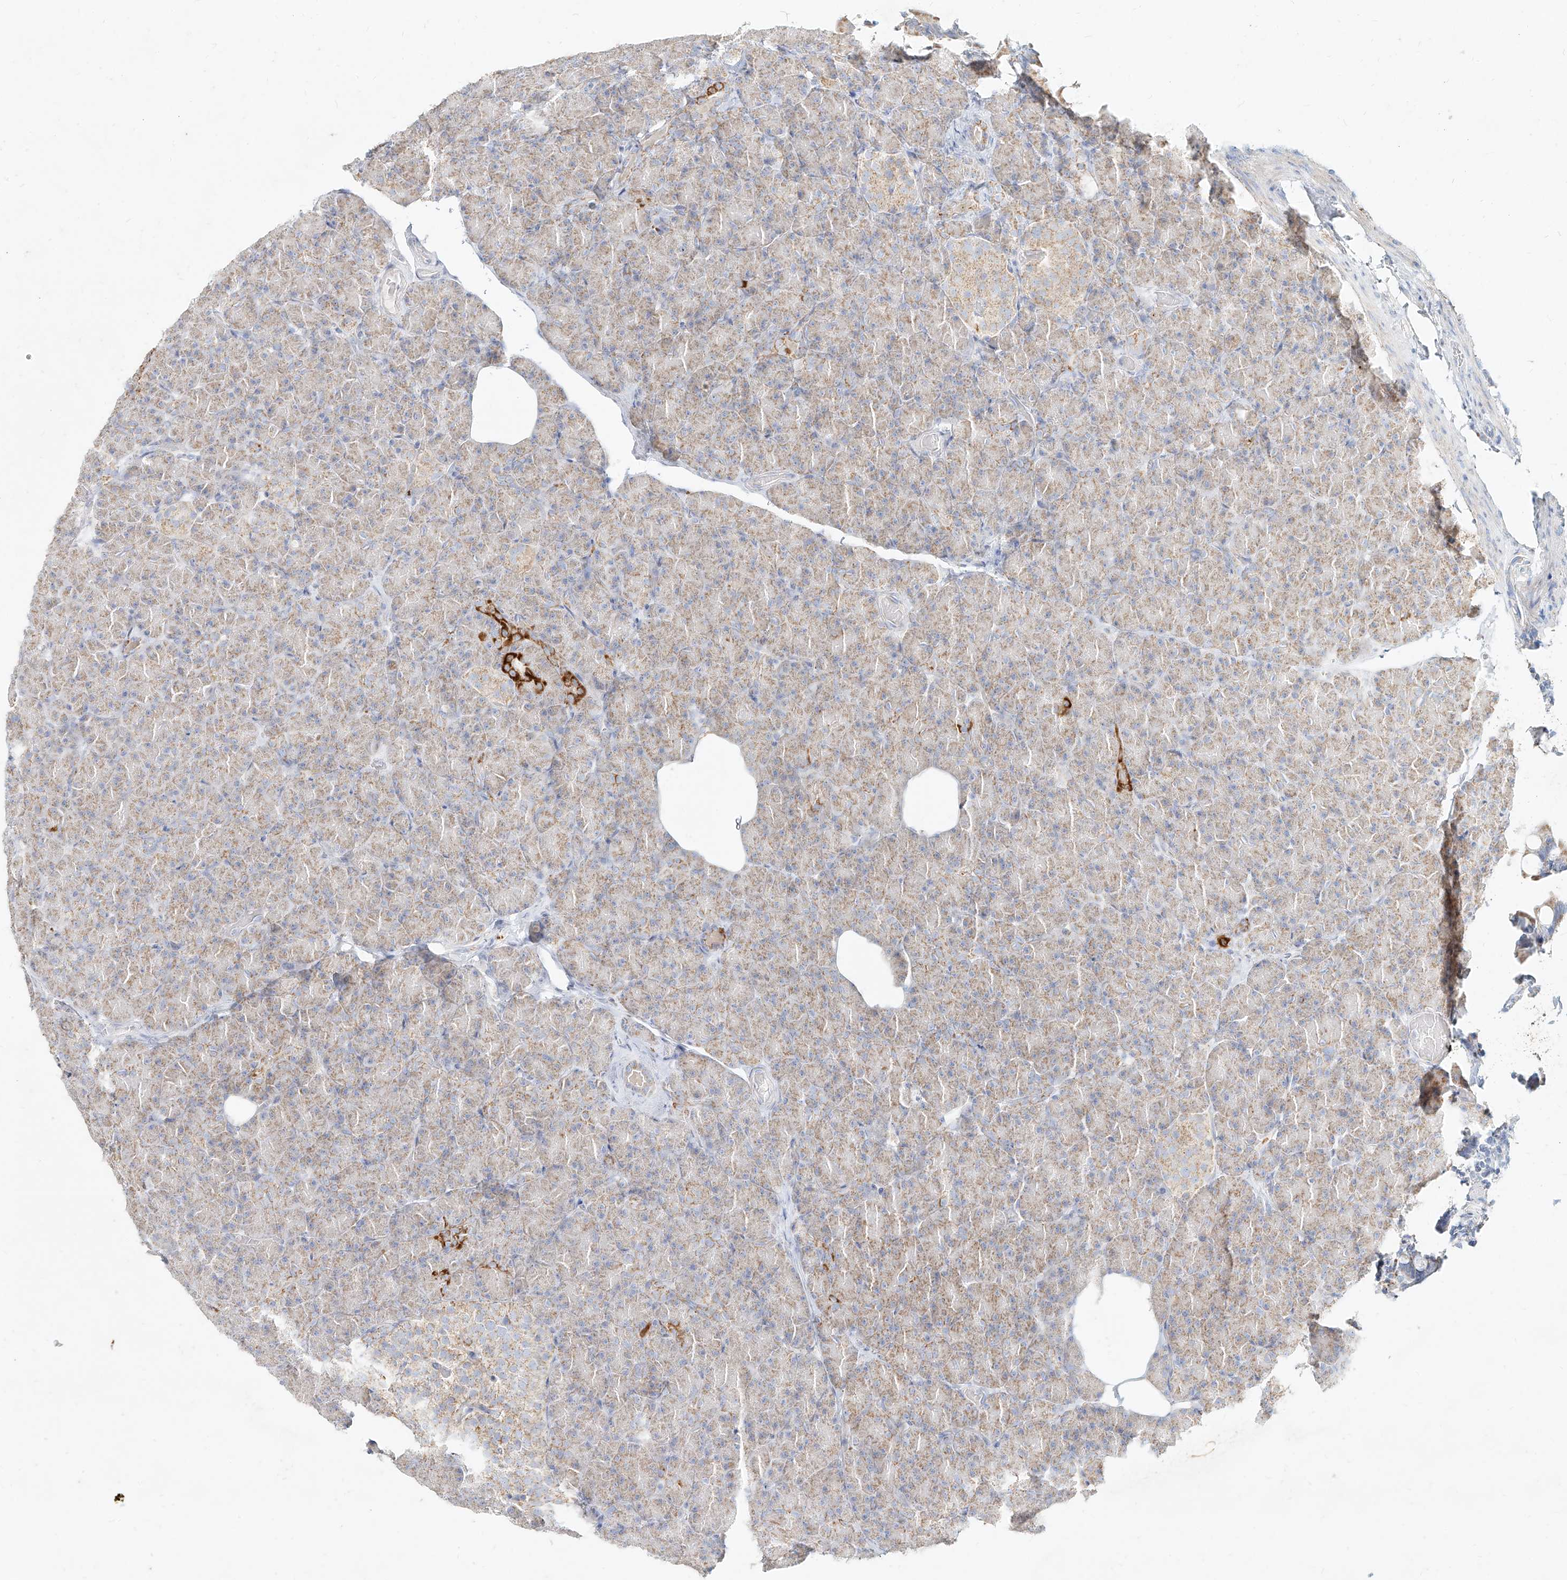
{"staining": {"intensity": "strong", "quantity": "<25%", "location": "cytoplasmic/membranous"}, "tissue": "pancreas", "cell_type": "Exocrine glandular cells", "image_type": "normal", "snomed": [{"axis": "morphology", "description": "Normal tissue, NOS"}, {"axis": "topography", "description": "Pancreas"}], "caption": "Immunohistochemistry micrograph of benign pancreas stained for a protein (brown), which exhibits medium levels of strong cytoplasmic/membranous expression in about <25% of exocrine glandular cells.", "gene": "MTX2", "patient": {"sex": "female", "age": 43}}